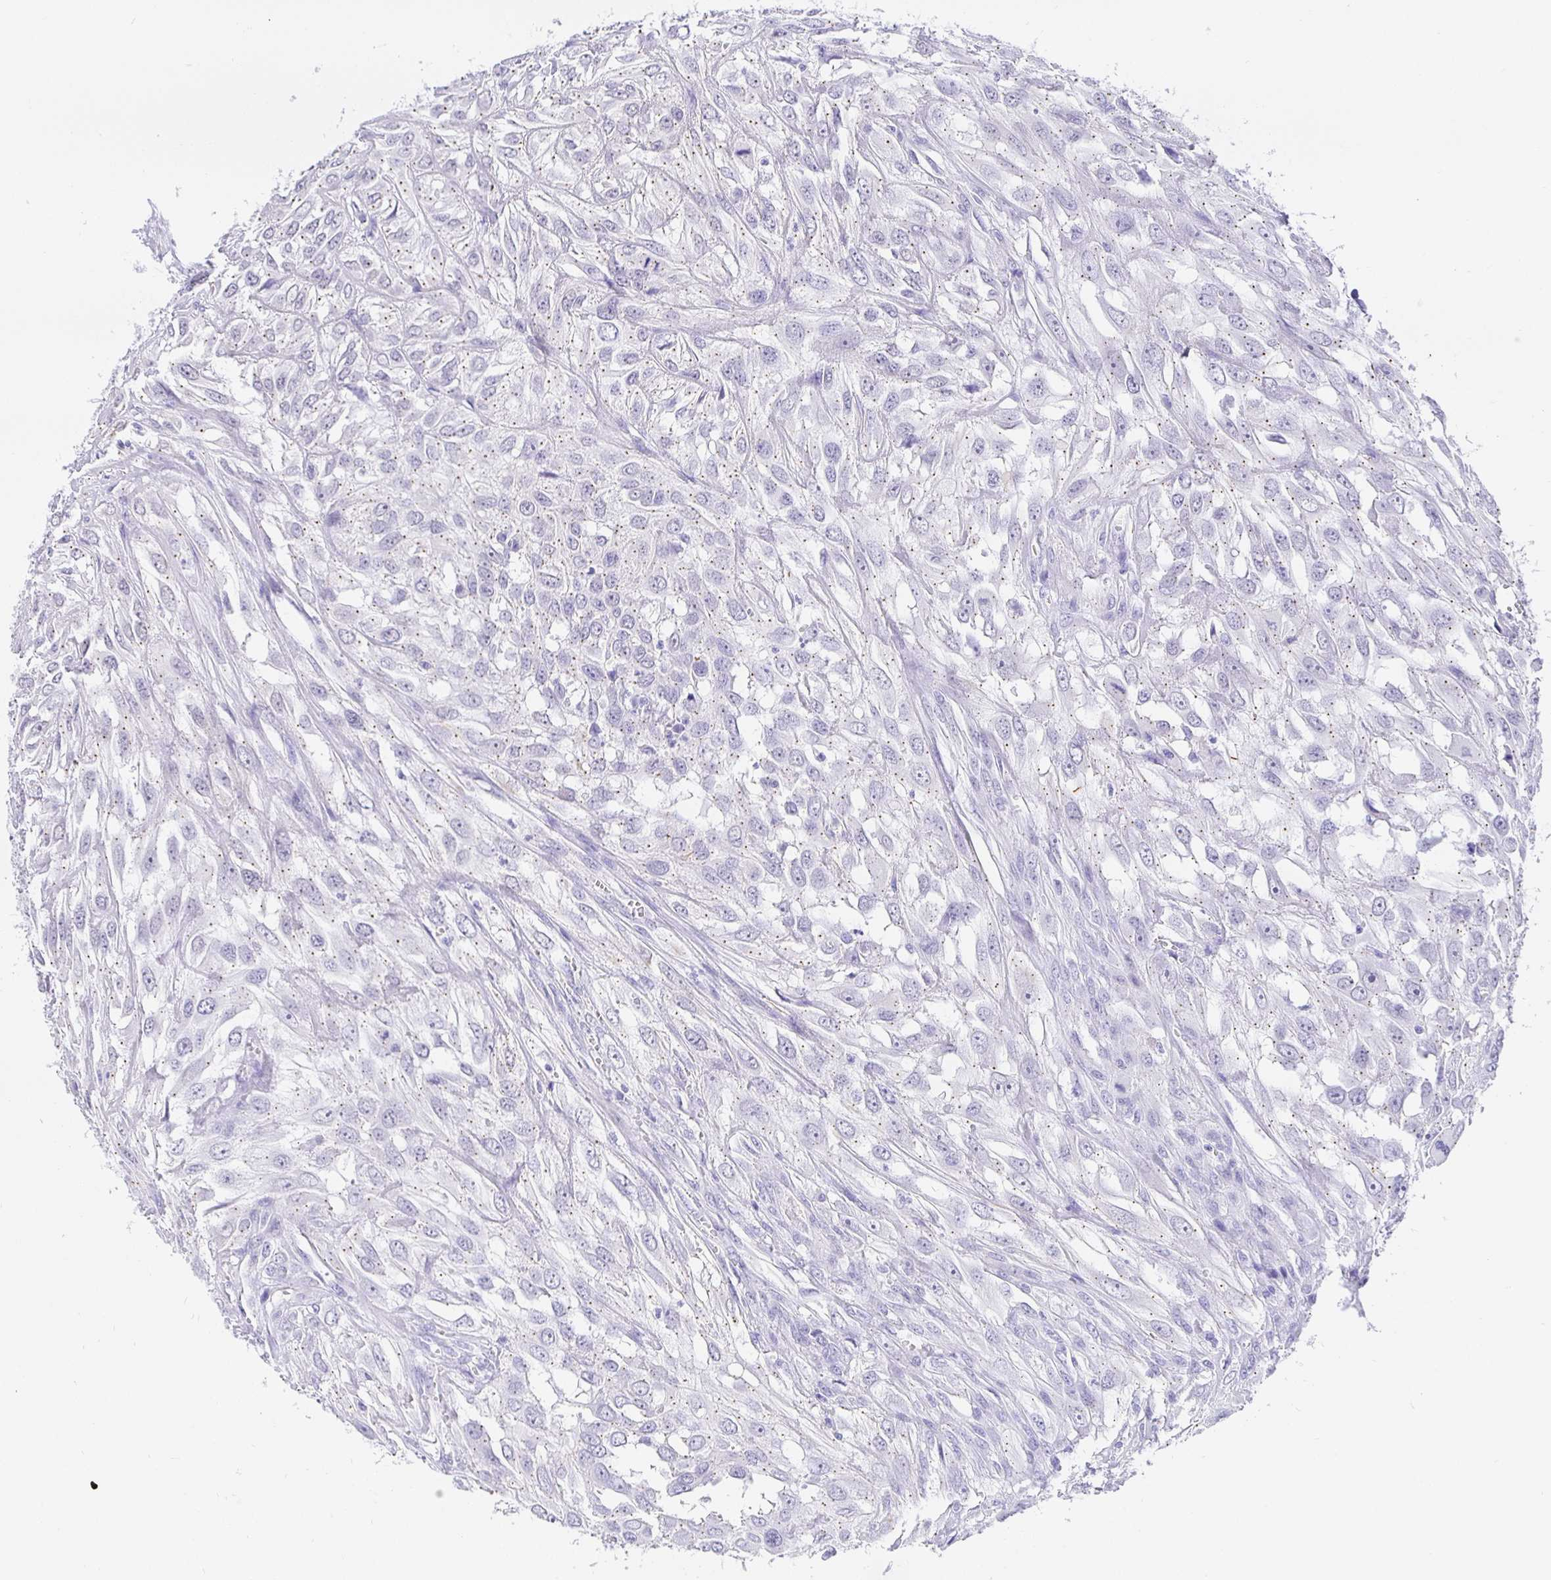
{"staining": {"intensity": "negative", "quantity": "none", "location": "none"}, "tissue": "urothelial cancer", "cell_type": "Tumor cells", "image_type": "cancer", "snomed": [{"axis": "morphology", "description": "Urothelial carcinoma, High grade"}, {"axis": "topography", "description": "Urinary bladder"}], "caption": "Immunohistochemistry histopathology image of neoplastic tissue: human high-grade urothelial carcinoma stained with DAB shows no significant protein expression in tumor cells. (Stains: DAB IHC with hematoxylin counter stain, Microscopy: brightfield microscopy at high magnification).", "gene": "EZHIP", "patient": {"sex": "male", "age": 67}}